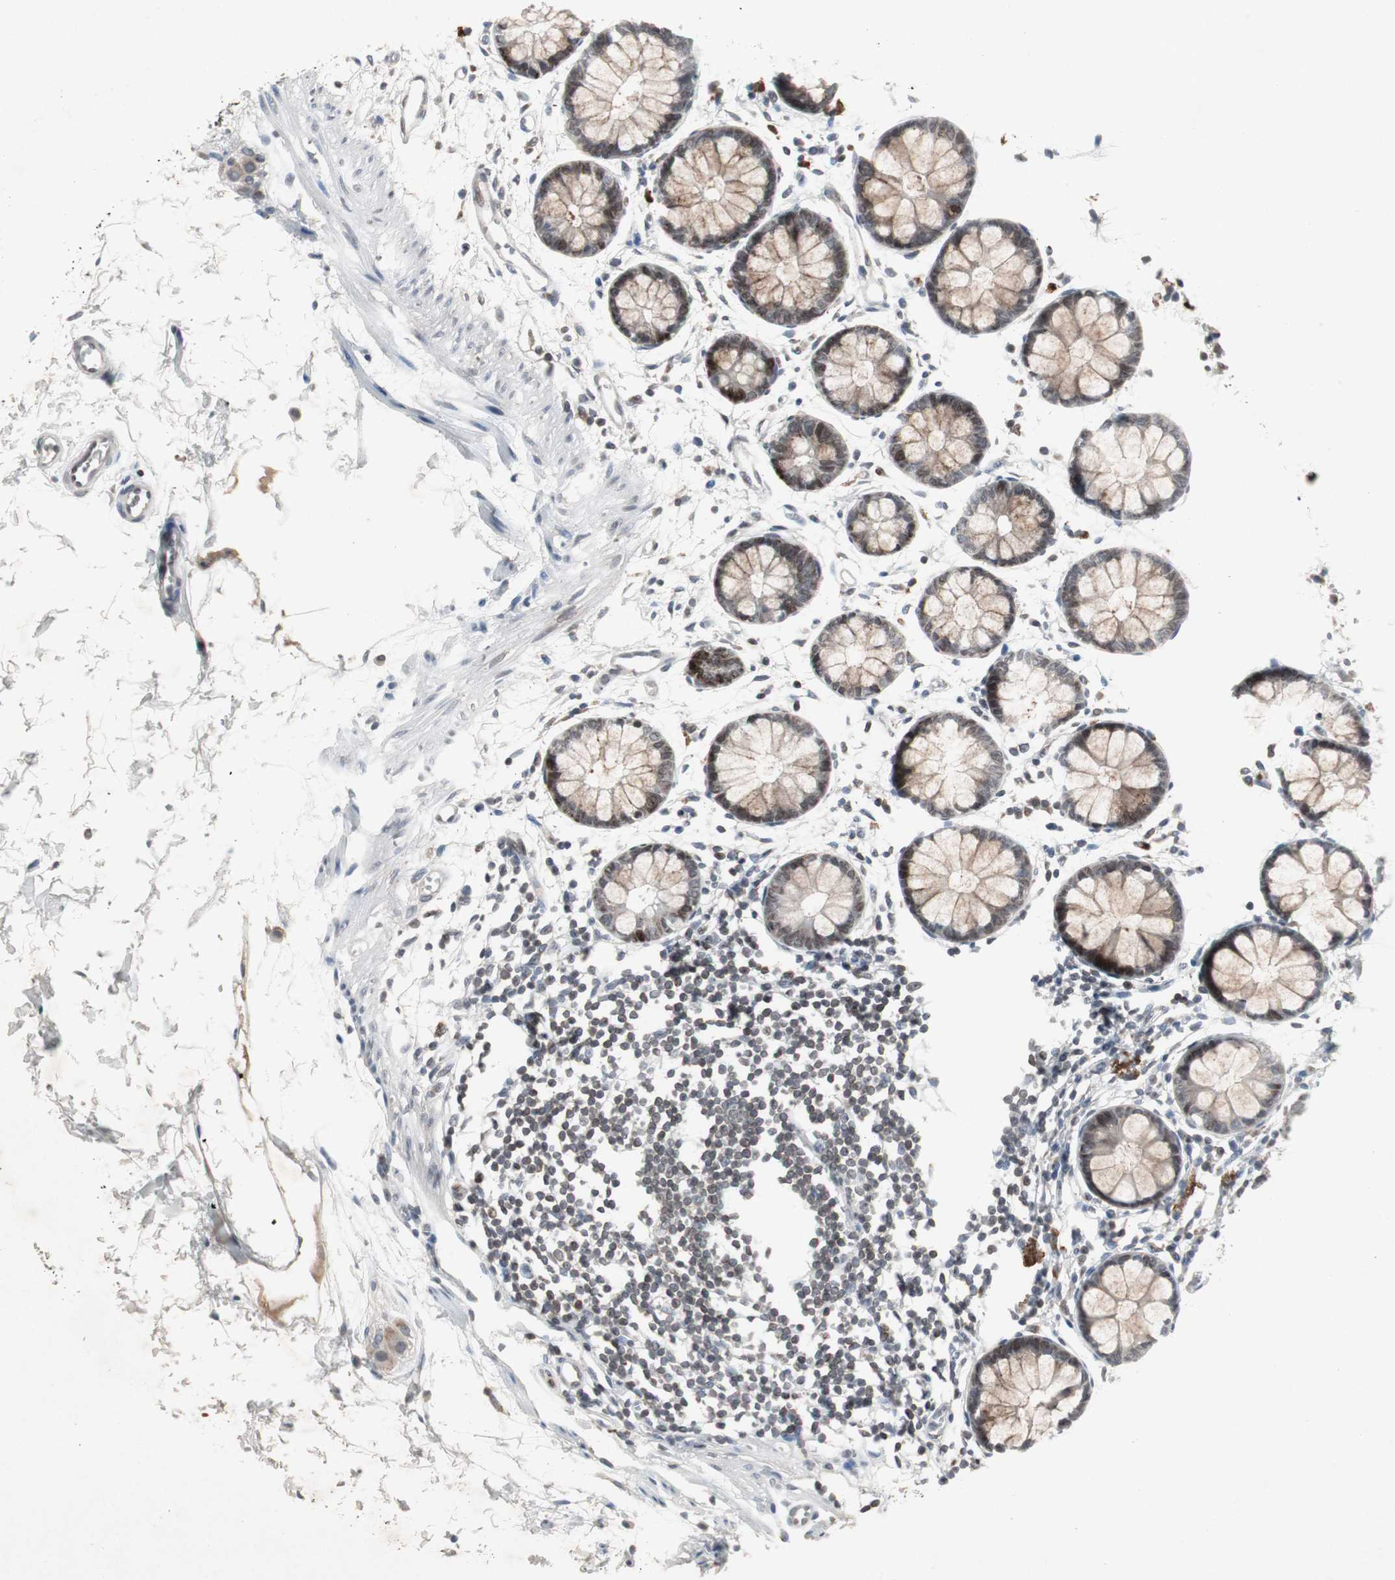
{"staining": {"intensity": "weak", "quantity": "<25%", "location": "cytoplasmic/membranous,nuclear"}, "tissue": "rectum", "cell_type": "Glandular cells", "image_type": "normal", "snomed": [{"axis": "morphology", "description": "Normal tissue, NOS"}, {"axis": "topography", "description": "Rectum"}], "caption": "The immunohistochemistry (IHC) image has no significant positivity in glandular cells of rectum.", "gene": "ZNF396", "patient": {"sex": "female", "age": 66}}